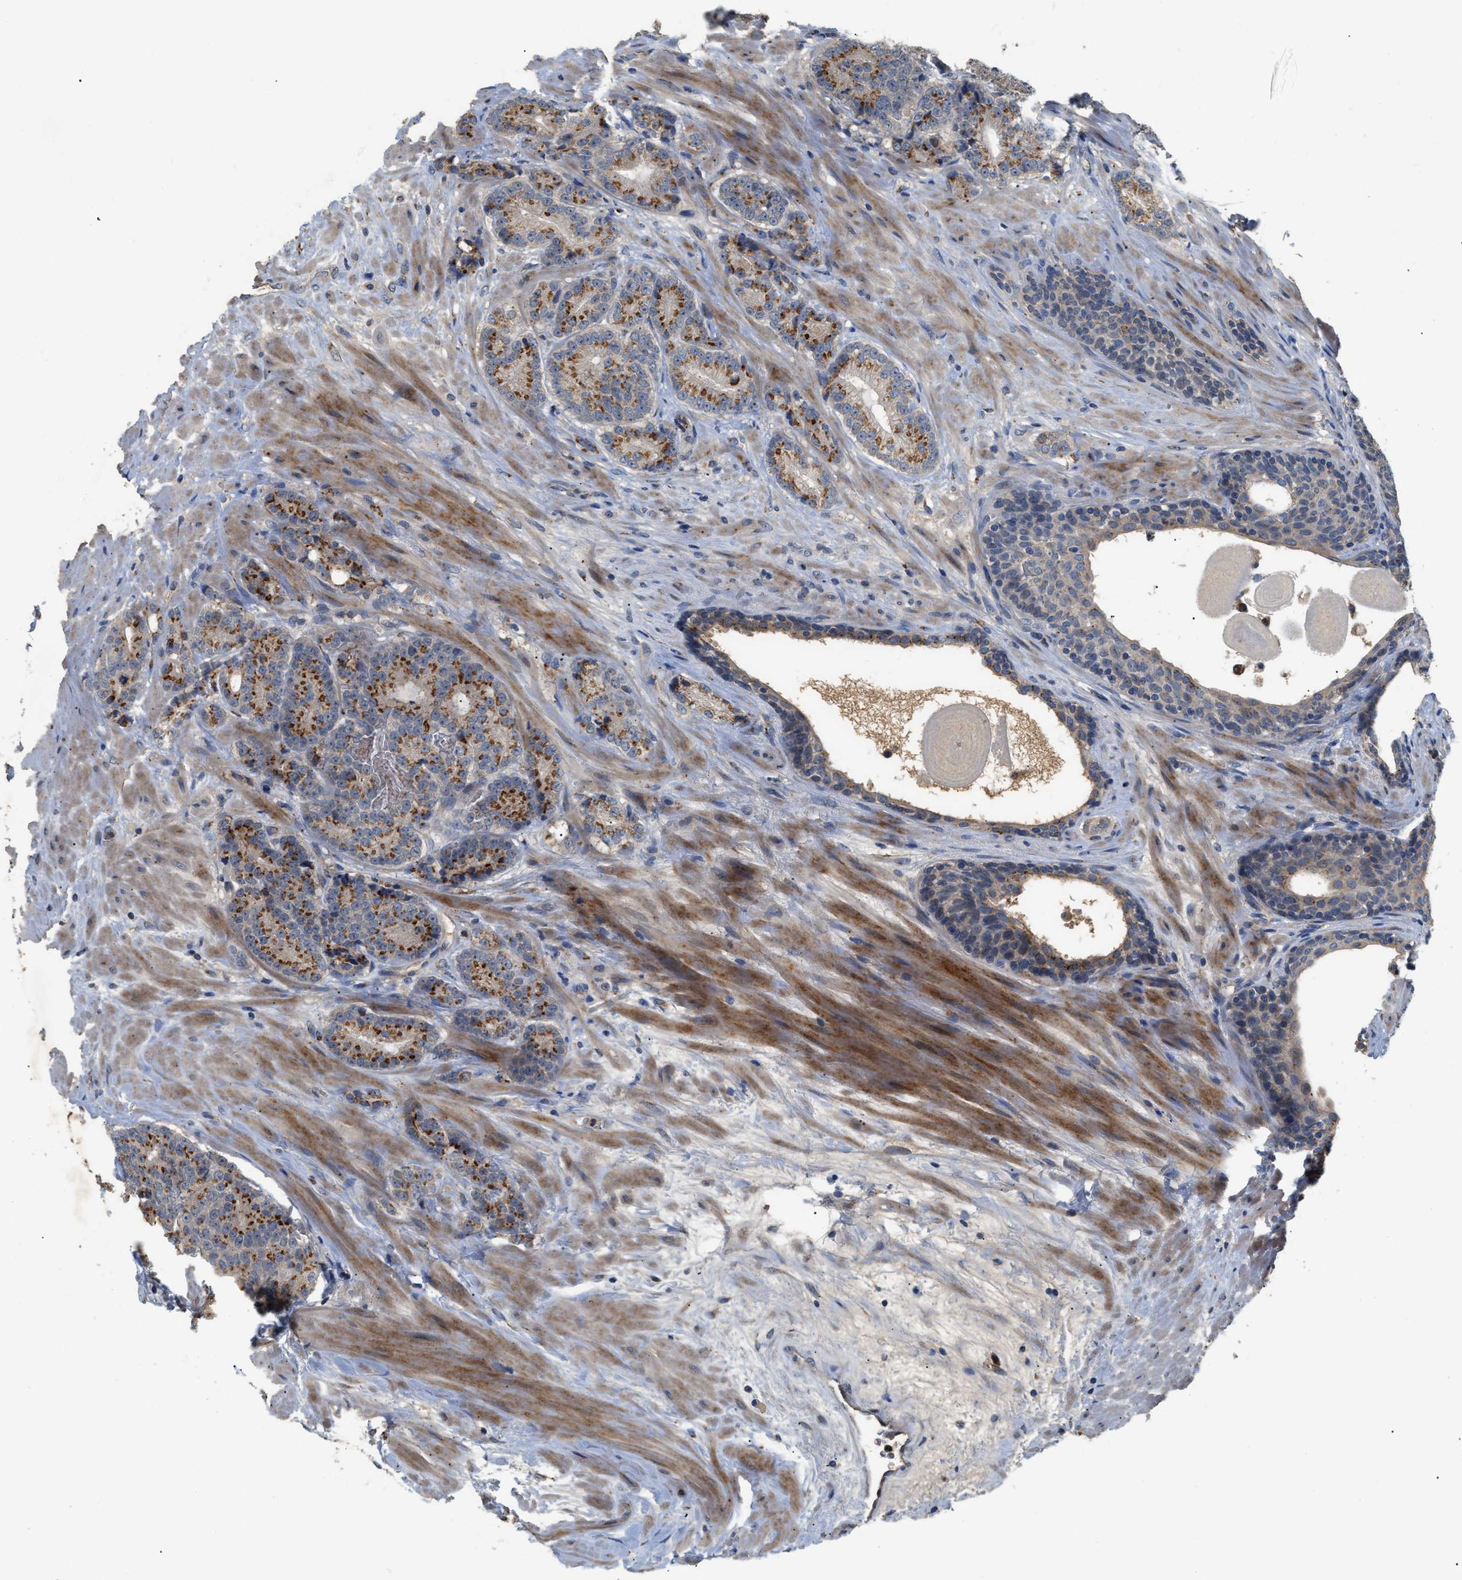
{"staining": {"intensity": "moderate", "quantity": ">75%", "location": "cytoplasmic/membranous"}, "tissue": "prostate cancer", "cell_type": "Tumor cells", "image_type": "cancer", "snomed": [{"axis": "morphology", "description": "Adenocarcinoma, High grade"}, {"axis": "topography", "description": "Prostate"}], "caption": "IHC of high-grade adenocarcinoma (prostate) shows medium levels of moderate cytoplasmic/membranous staining in about >75% of tumor cells.", "gene": "SIK2", "patient": {"sex": "male", "age": 61}}